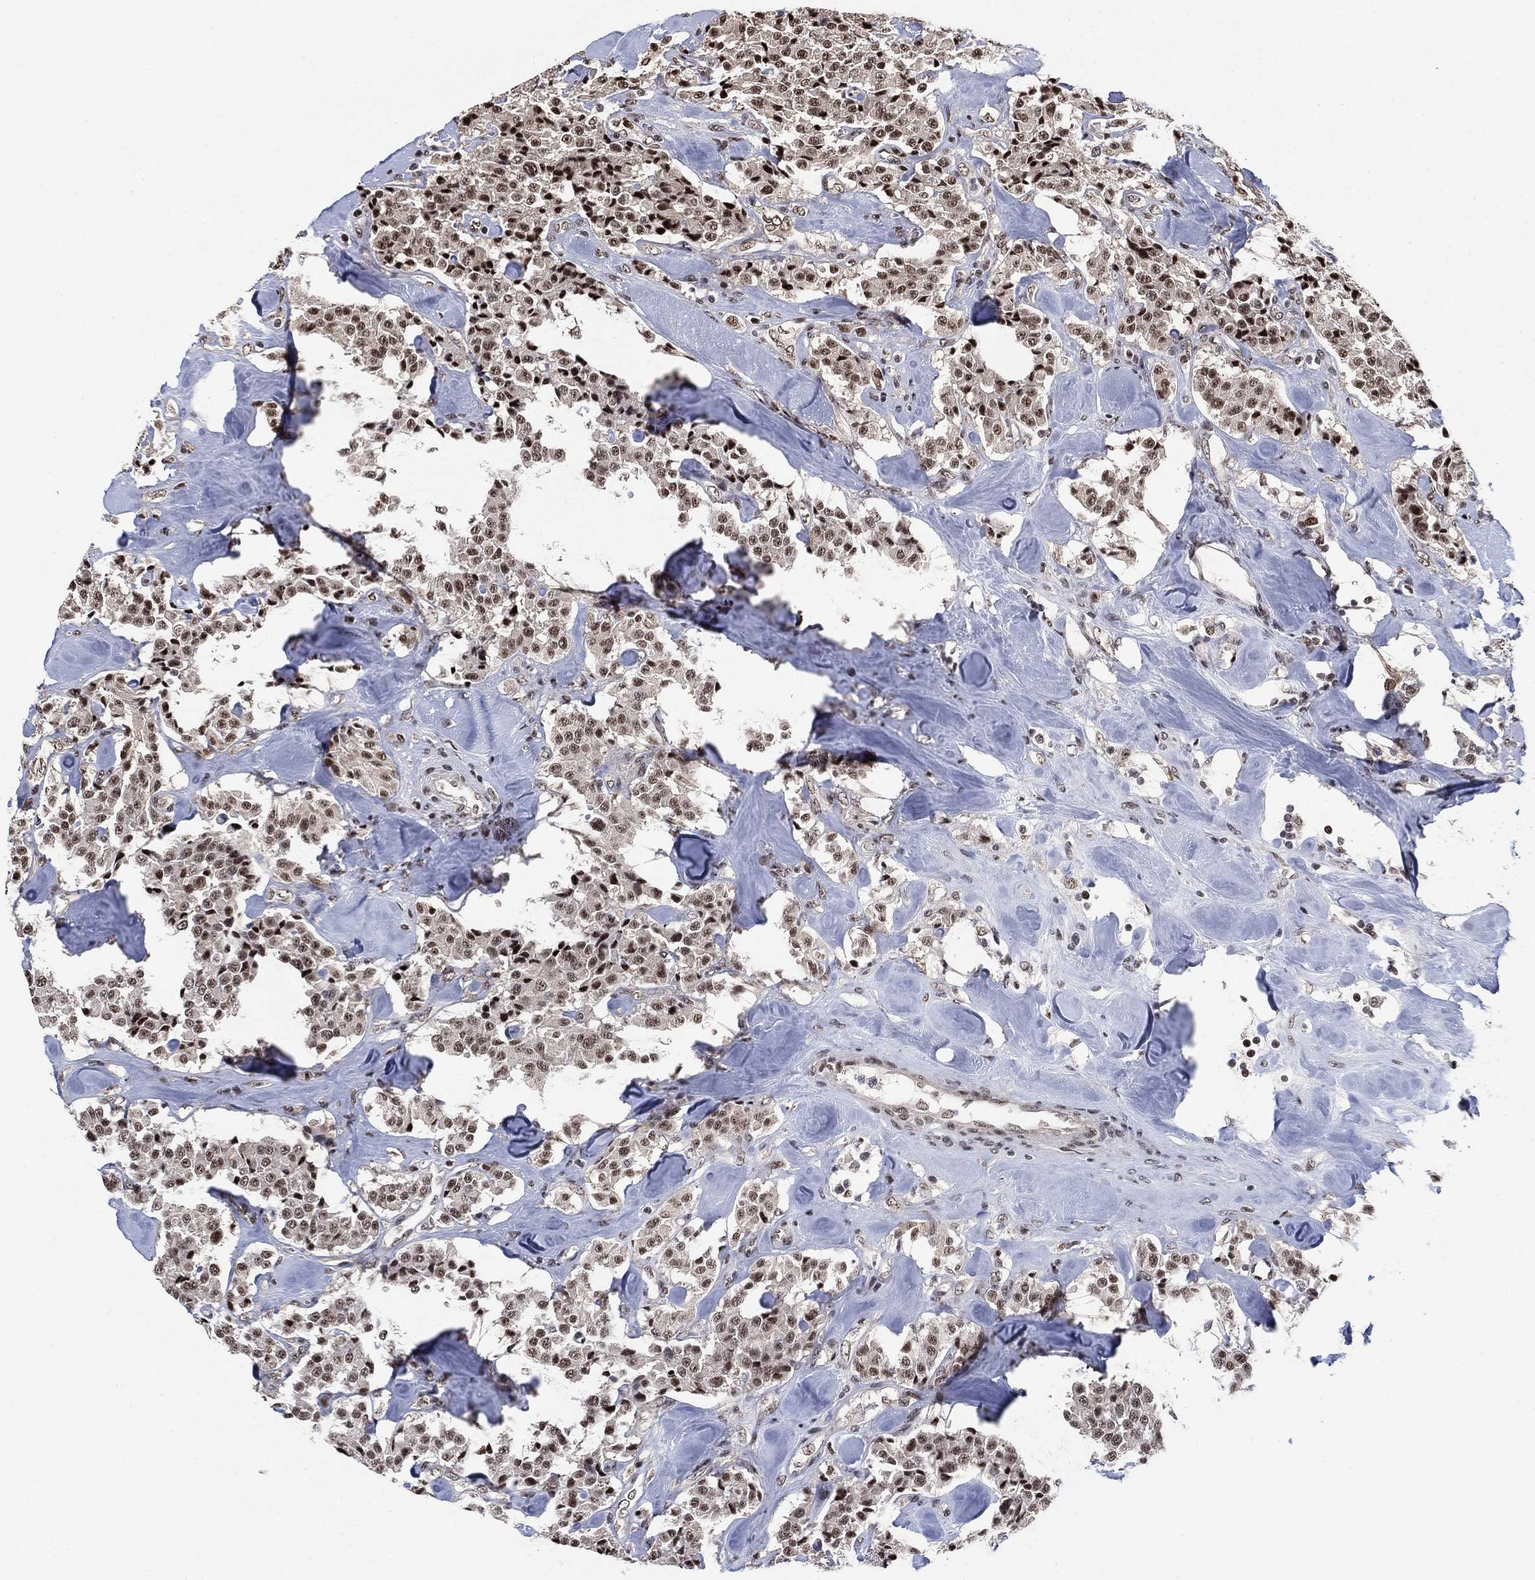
{"staining": {"intensity": "moderate", "quantity": "25%-75%", "location": "nuclear"}, "tissue": "carcinoid", "cell_type": "Tumor cells", "image_type": "cancer", "snomed": [{"axis": "morphology", "description": "Carcinoid, malignant, NOS"}, {"axis": "topography", "description": "Pancreas"}], "caption": "Carcinoid was stained to show a protein in brown. There is medium levels of moderate nuclear positivity in approximately 25%-75% of tumor cells. (DAB IHC with brightfield microscopy, high magnification).", "gene": "ZSCAN30", "patient": {"sex": "male", "age": 41}}